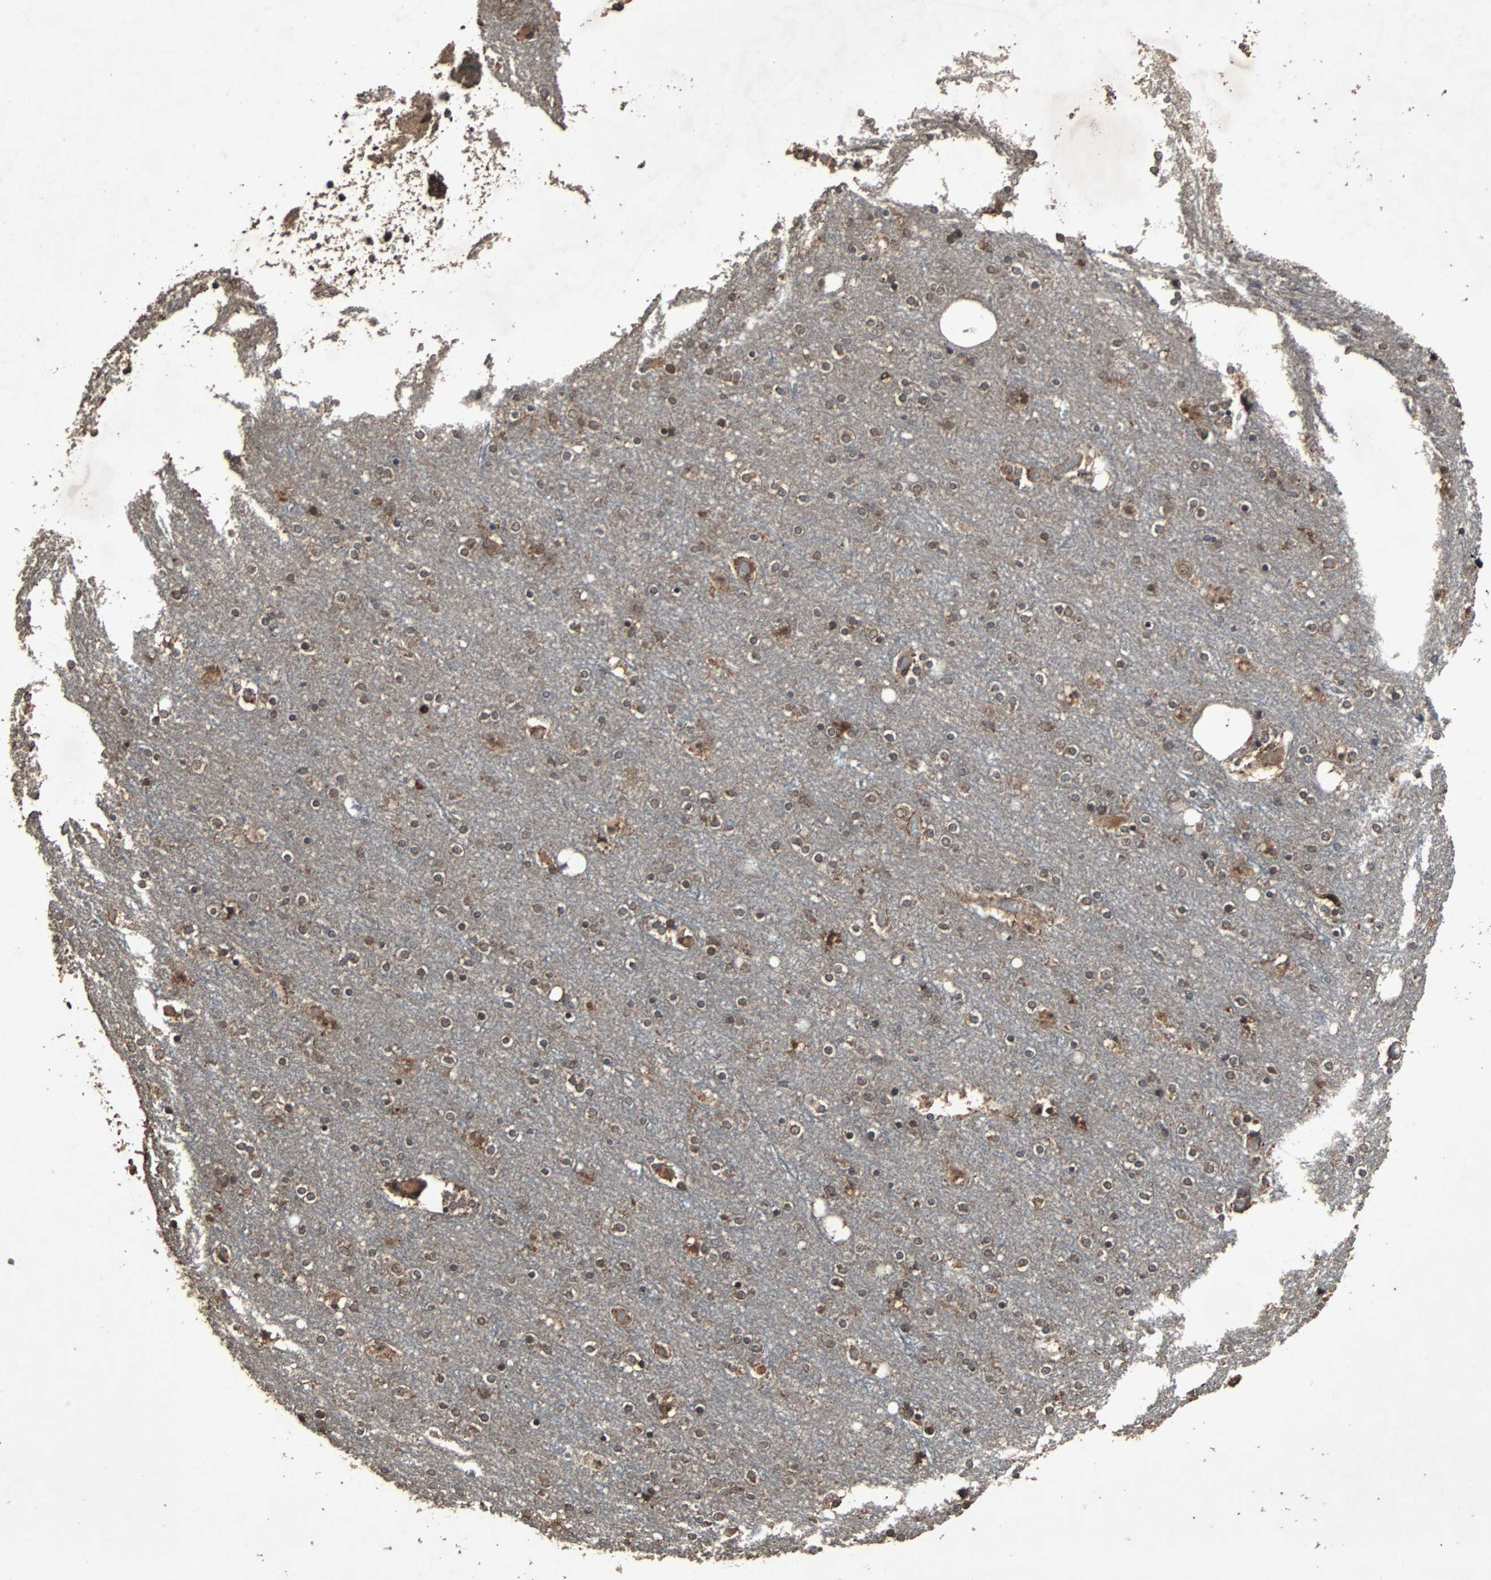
{"staining": {"intensity": "weak", "quantity": "25%-75%", "location": "cytoplasmic/membranous"}, "tissue": "cerebral cortex", "cell_type": "Endothelial cells", "image_type": "normal", "snomed": [{"axis": "morphology", "description": "Normal tissue, NOS"}, {"axis": "topography", "description": "Cerebral cortex"}], "caption": "Immunohistochemical staining of benign human cerebral cortex demonstrates 25%-75% levels of weak cytoplasmic/membranous protein positivity in approximately 25%-75% of endothelial cells.", "gene": "LAMTOR5", "patient": {"sex": "female", "age": 54}}